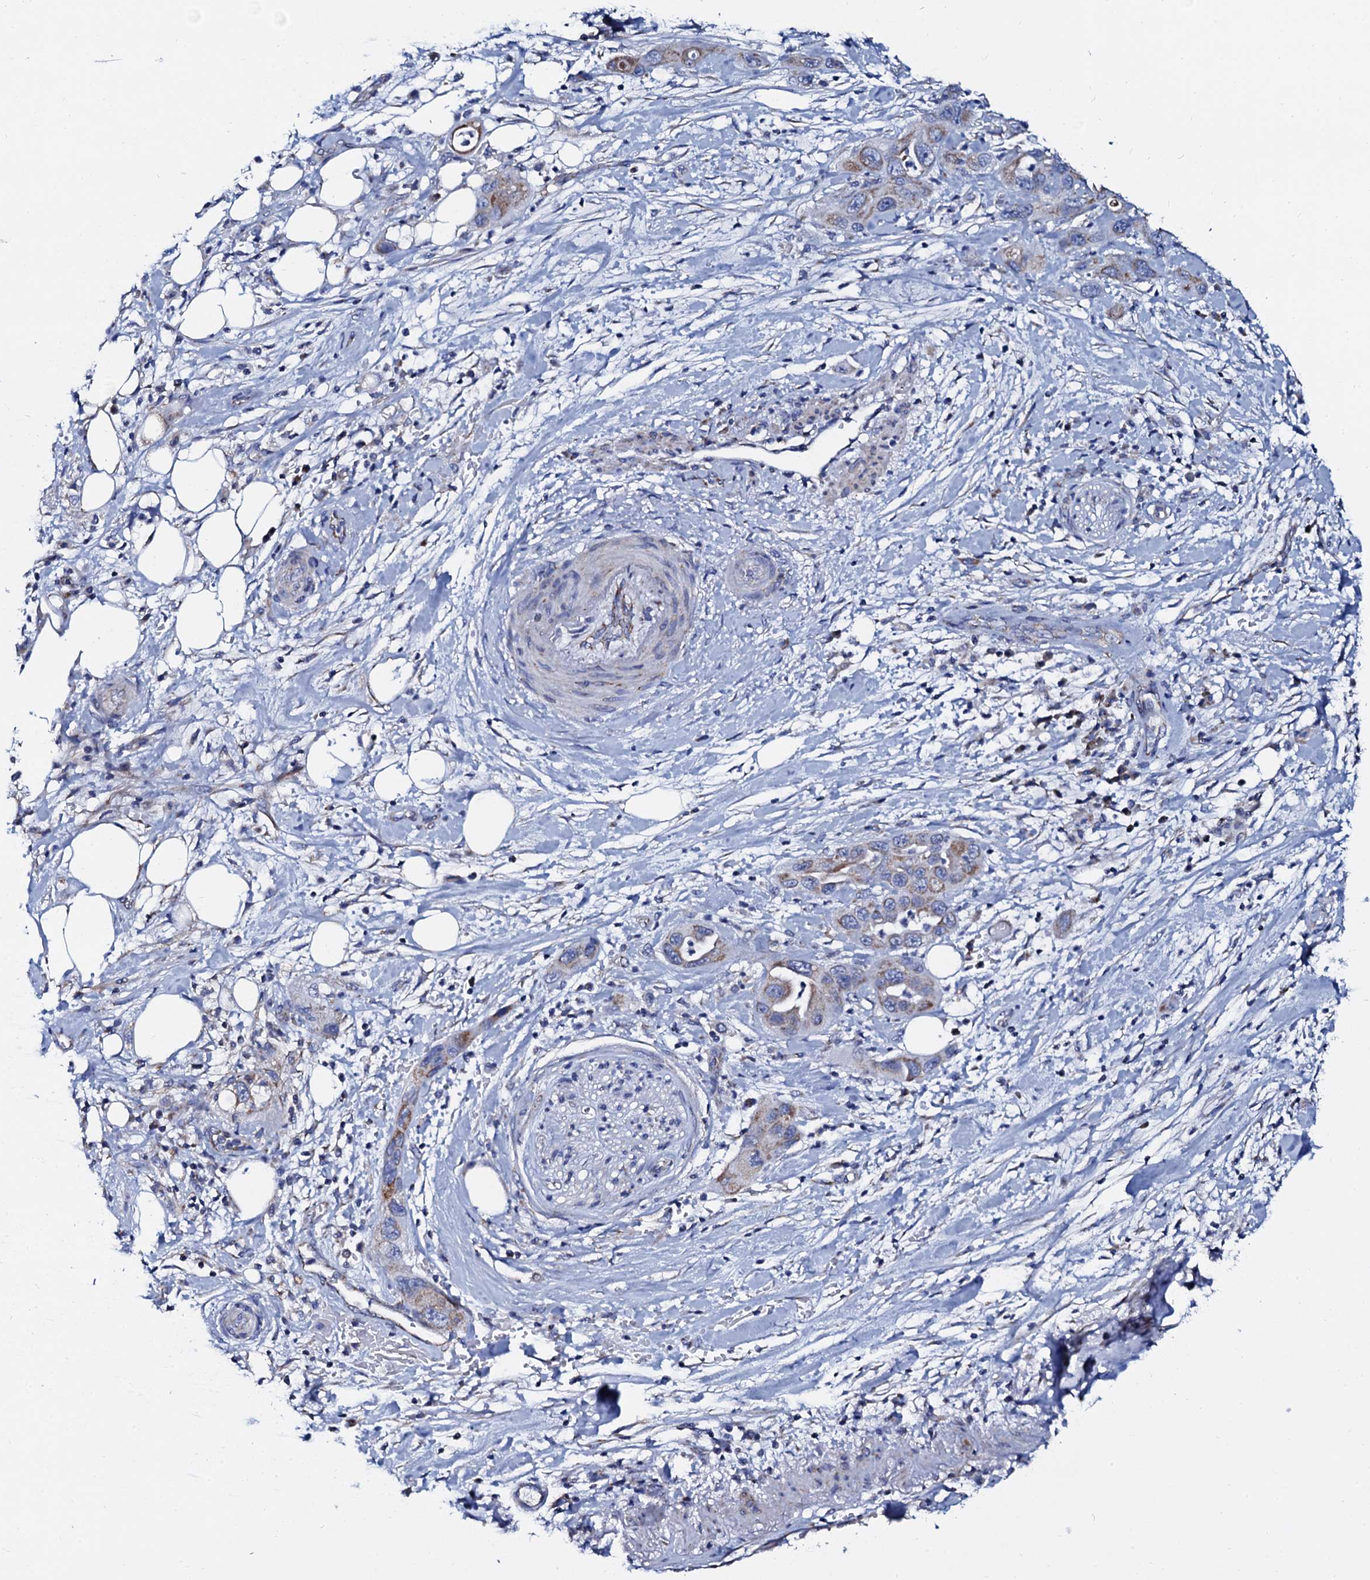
{"staining": {"intensity": "moderate", "quantity": "<25%", "location": "cytoplasmic/membranous"}, "tissue": "pancreatic cancer", "cell_type": "Tumor cells", "image_type": "cancer", "snomed": [{"axis": "morphology", "description": "Adenocarcinoma, NOS"}, {"axis": "topography", "description": "Pancreas"}], "caption": "Immunohistochemistry of human adenocarcinoma (pancreatic) shows low levels of moderate cytoplasmic/membranous expression in approximately <25% of tumor cells.", "gene": "SLC37A4", "patient": {"sex": "female", "age": 71}}